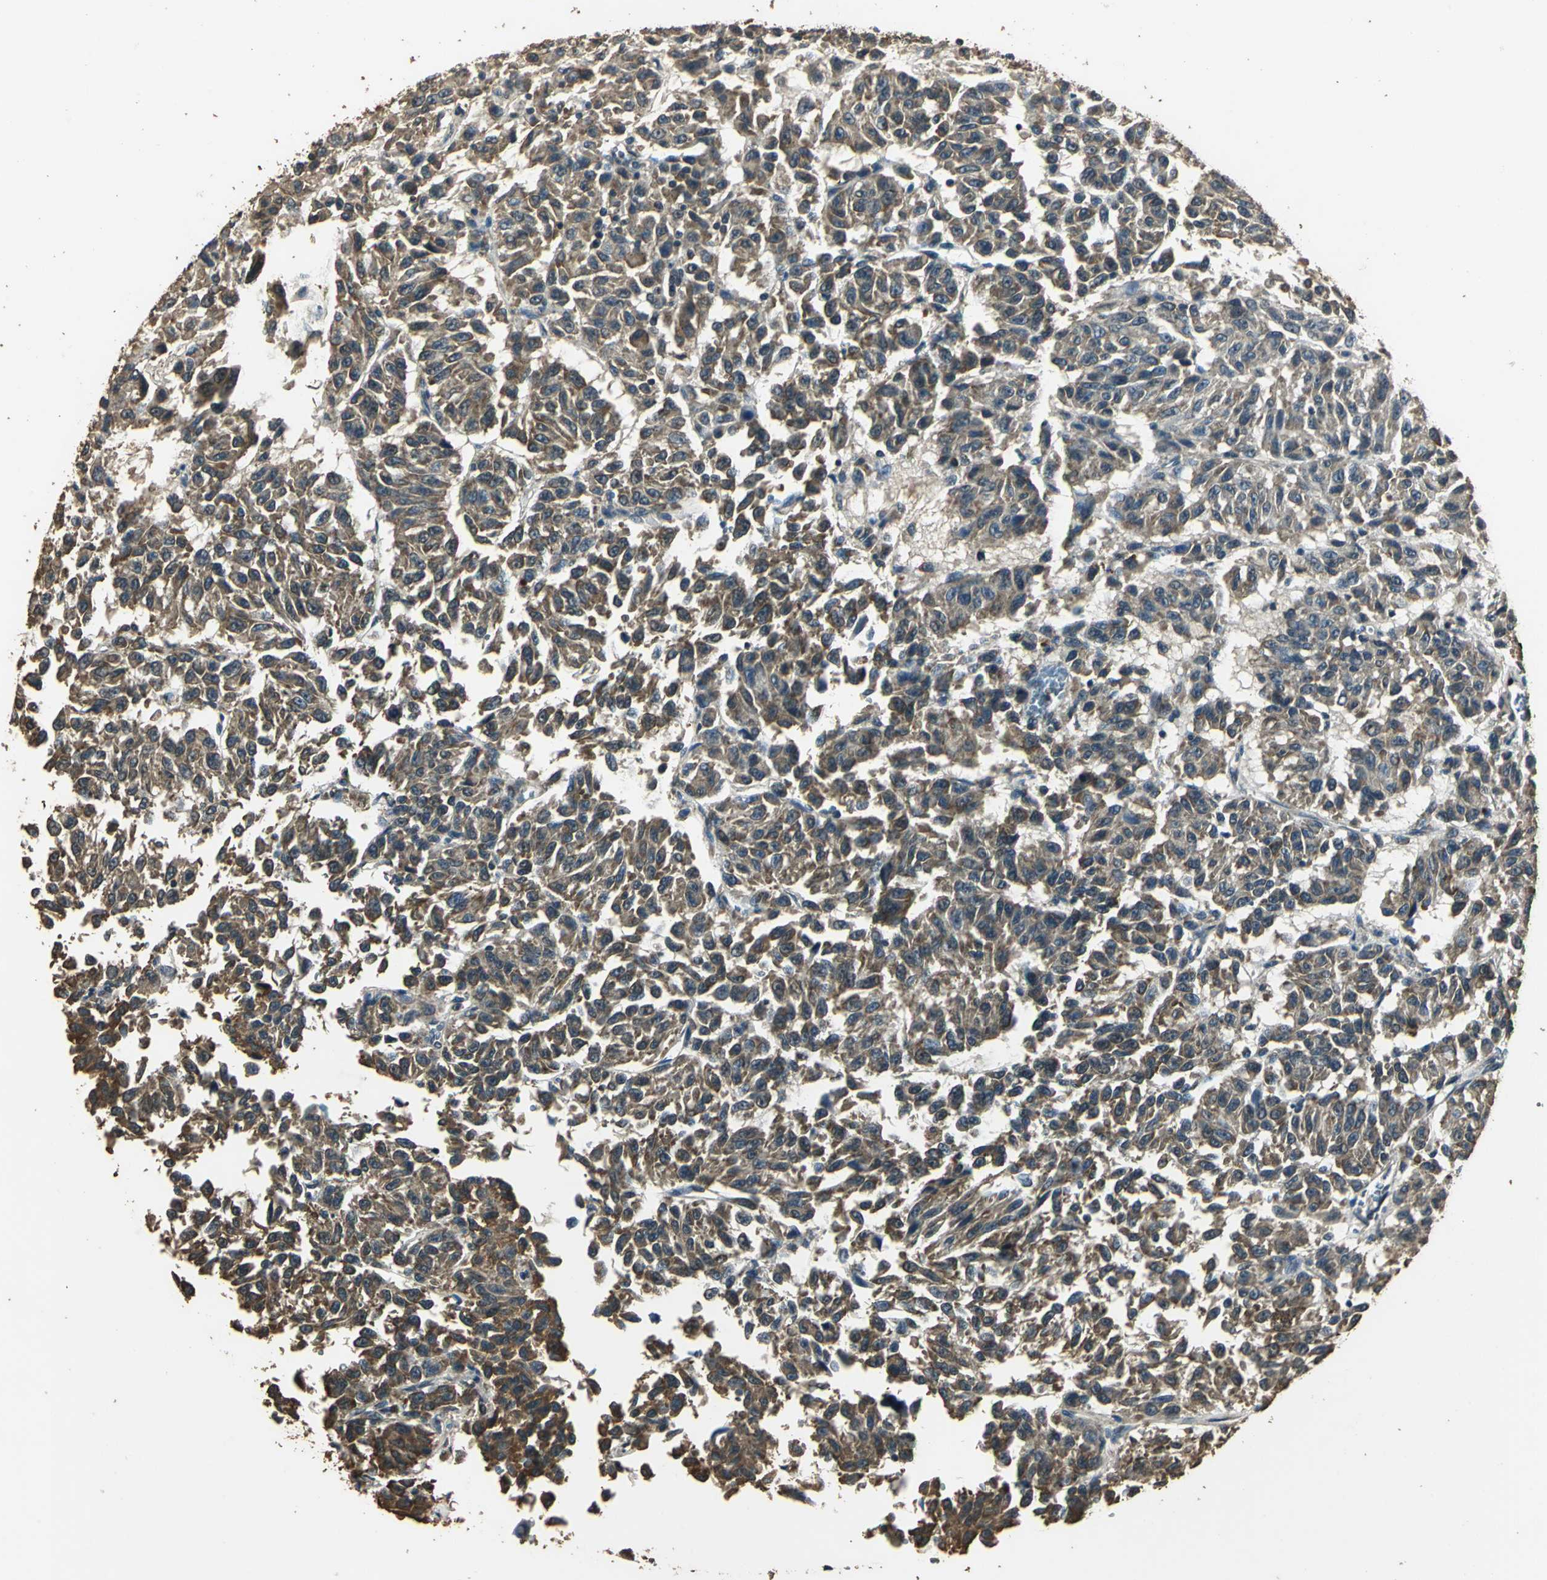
{"staining": {"intensity": "moderate", "quantity": "25%-75%", "location": "cytoplasmic/membranous"}, "tissue": "melanoma", "cell_type": "Tumor cells", "image_type": "cancer", "snomed": [{"axis": "morphology", "description": "Malignant melanoma, Metastatic site"}, {"axis": "topography", "description": "Lung"}], "caption": "Human melanoma stained for a protein (brown) exhibits moderate cytoplasmic/membranous positive positivity in approximately 25%-75% of tumor cells.", "gene": "TMPRSS4", "patient": {"sex": "male", "age": 64}}